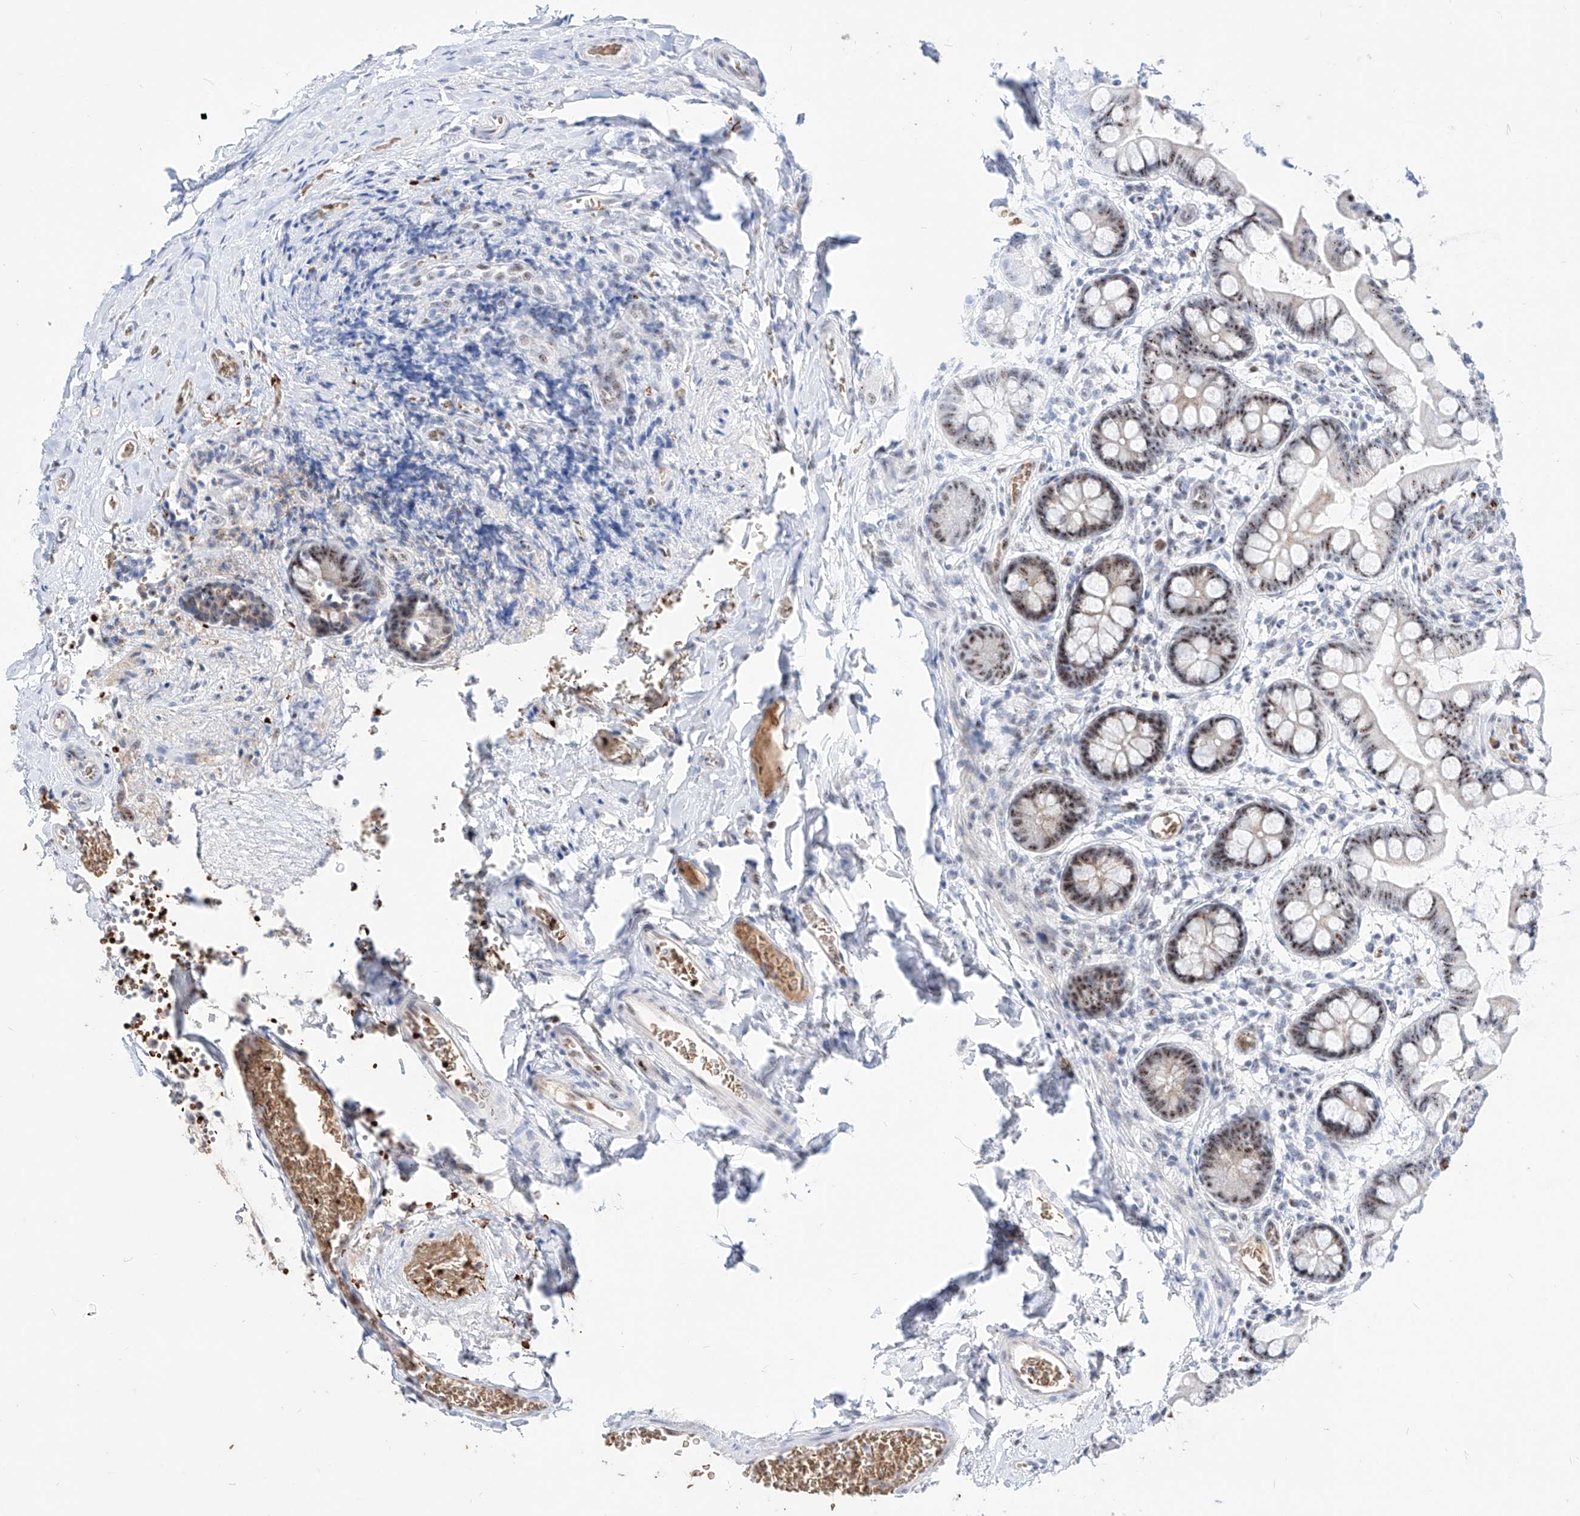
{"staining": {"intensity": "moderate", "quantity": ">75%", "location": "nuclear"}, "tissue": "small intestine", "cell_type": "Glandular cells", "image_type": "normal", "snomed": [{"axis": "morphology", "description": "Normal tissue, NOS"}, {"axis": "topography", "description": "Small intestine"}], "caption": "Normal small intestine shows moderate nuclear expression in approximately >75% of glandular cells, visualized by immunohistochemistry.", "gene": "ZFP42", "patient": {"sex": "male", "age": 52}}